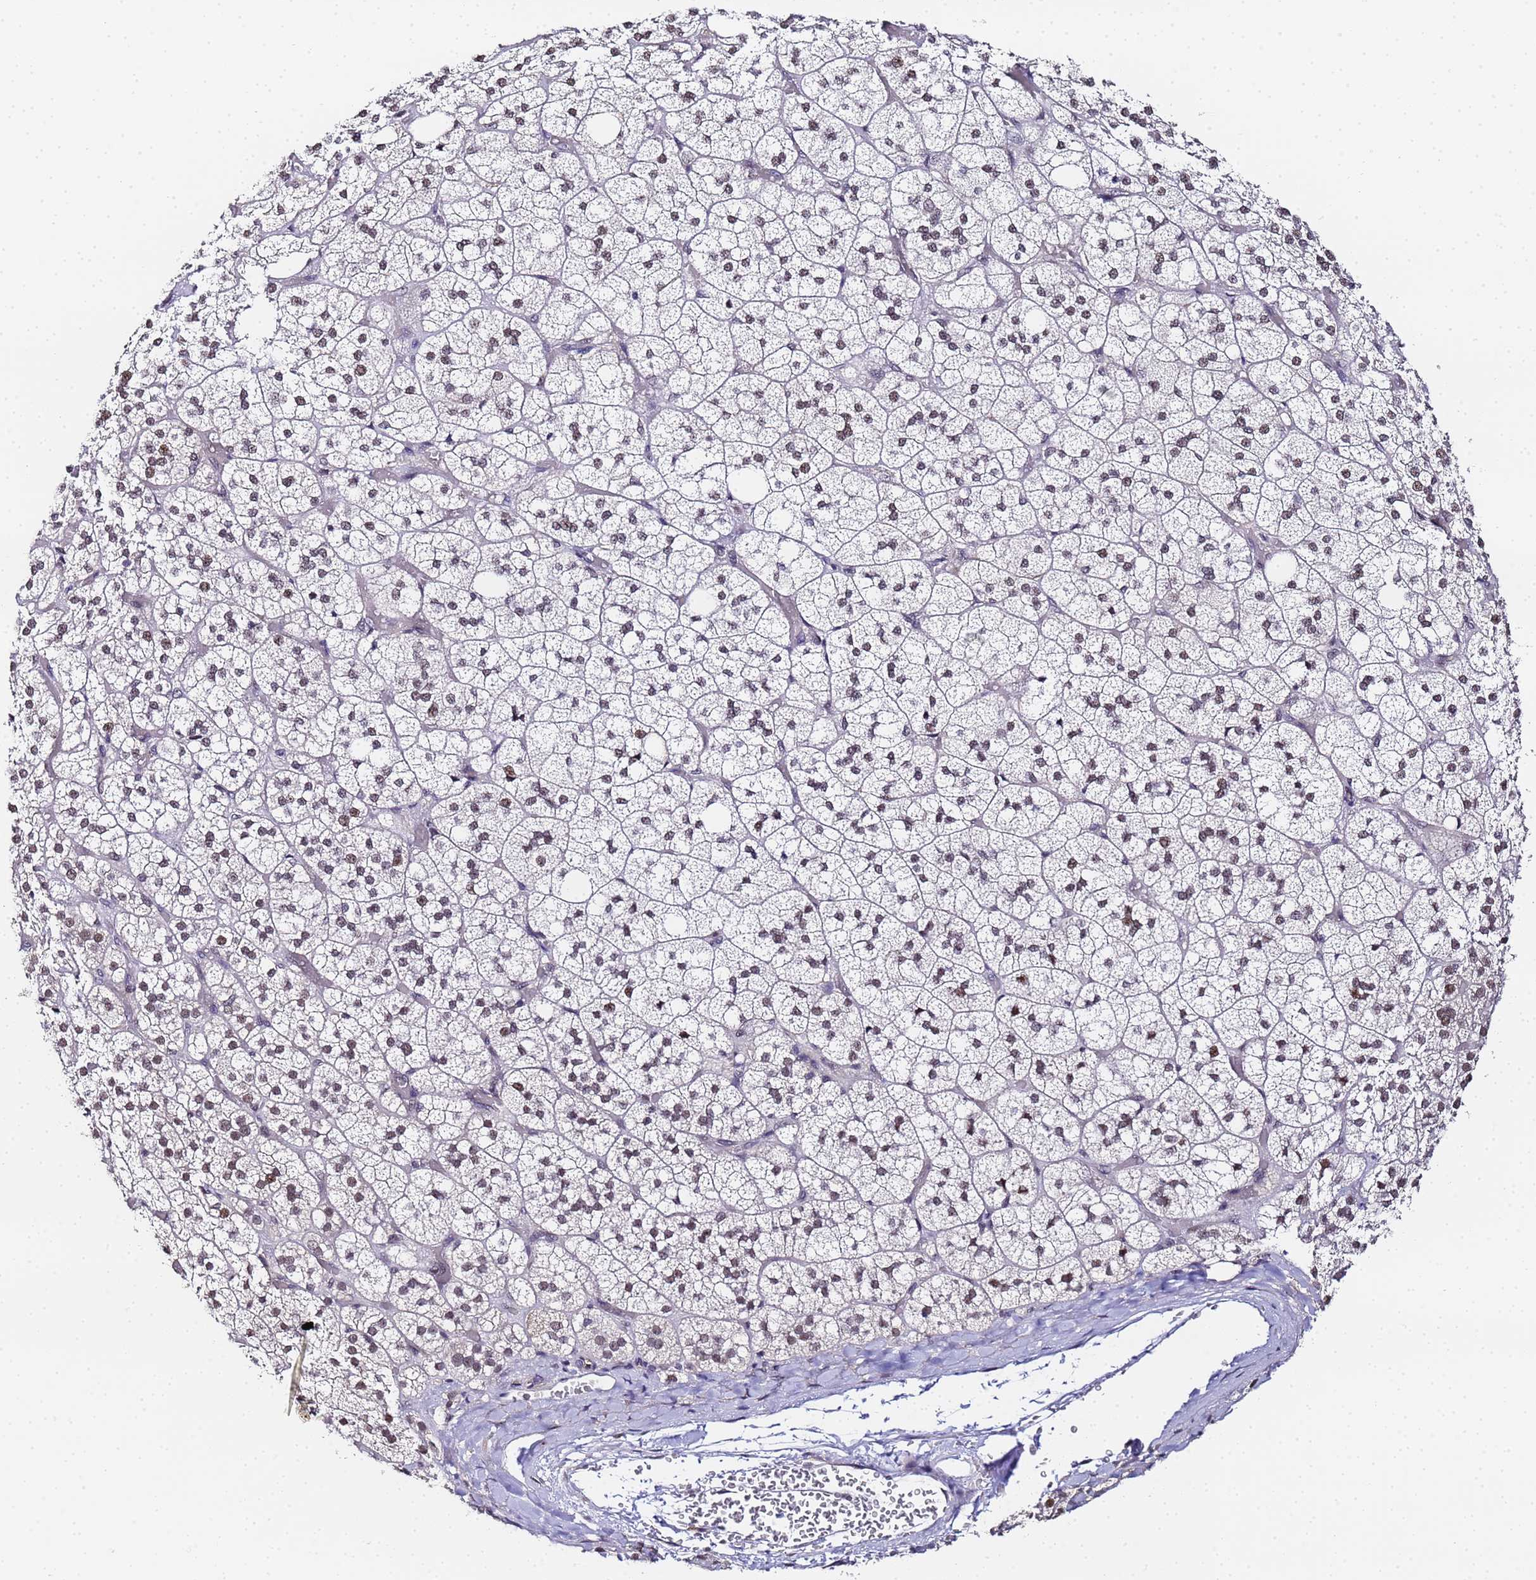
{"staining": {"intensity": "weak", "quantity": ">75%", "location": "nuclear"}, "tissue": "adrenal gland", "cell_type": "Glandular cells", "image_type": "normal", "snomed": [{"axis": "morphology", "description": "Normal tissue, NOS"}, {"axis": "topography", "description": "Adrenal gland"}], "caption": "Immunohistochemical staining of normal human adrenal gland reveals weak nuclear protein staining in approximately >75% of glandular cells. (DAB = brown stain, brightfield microscopy at high magnification).", "gene": "LSM3", "patient": {"sex": "male", "age": 61}}